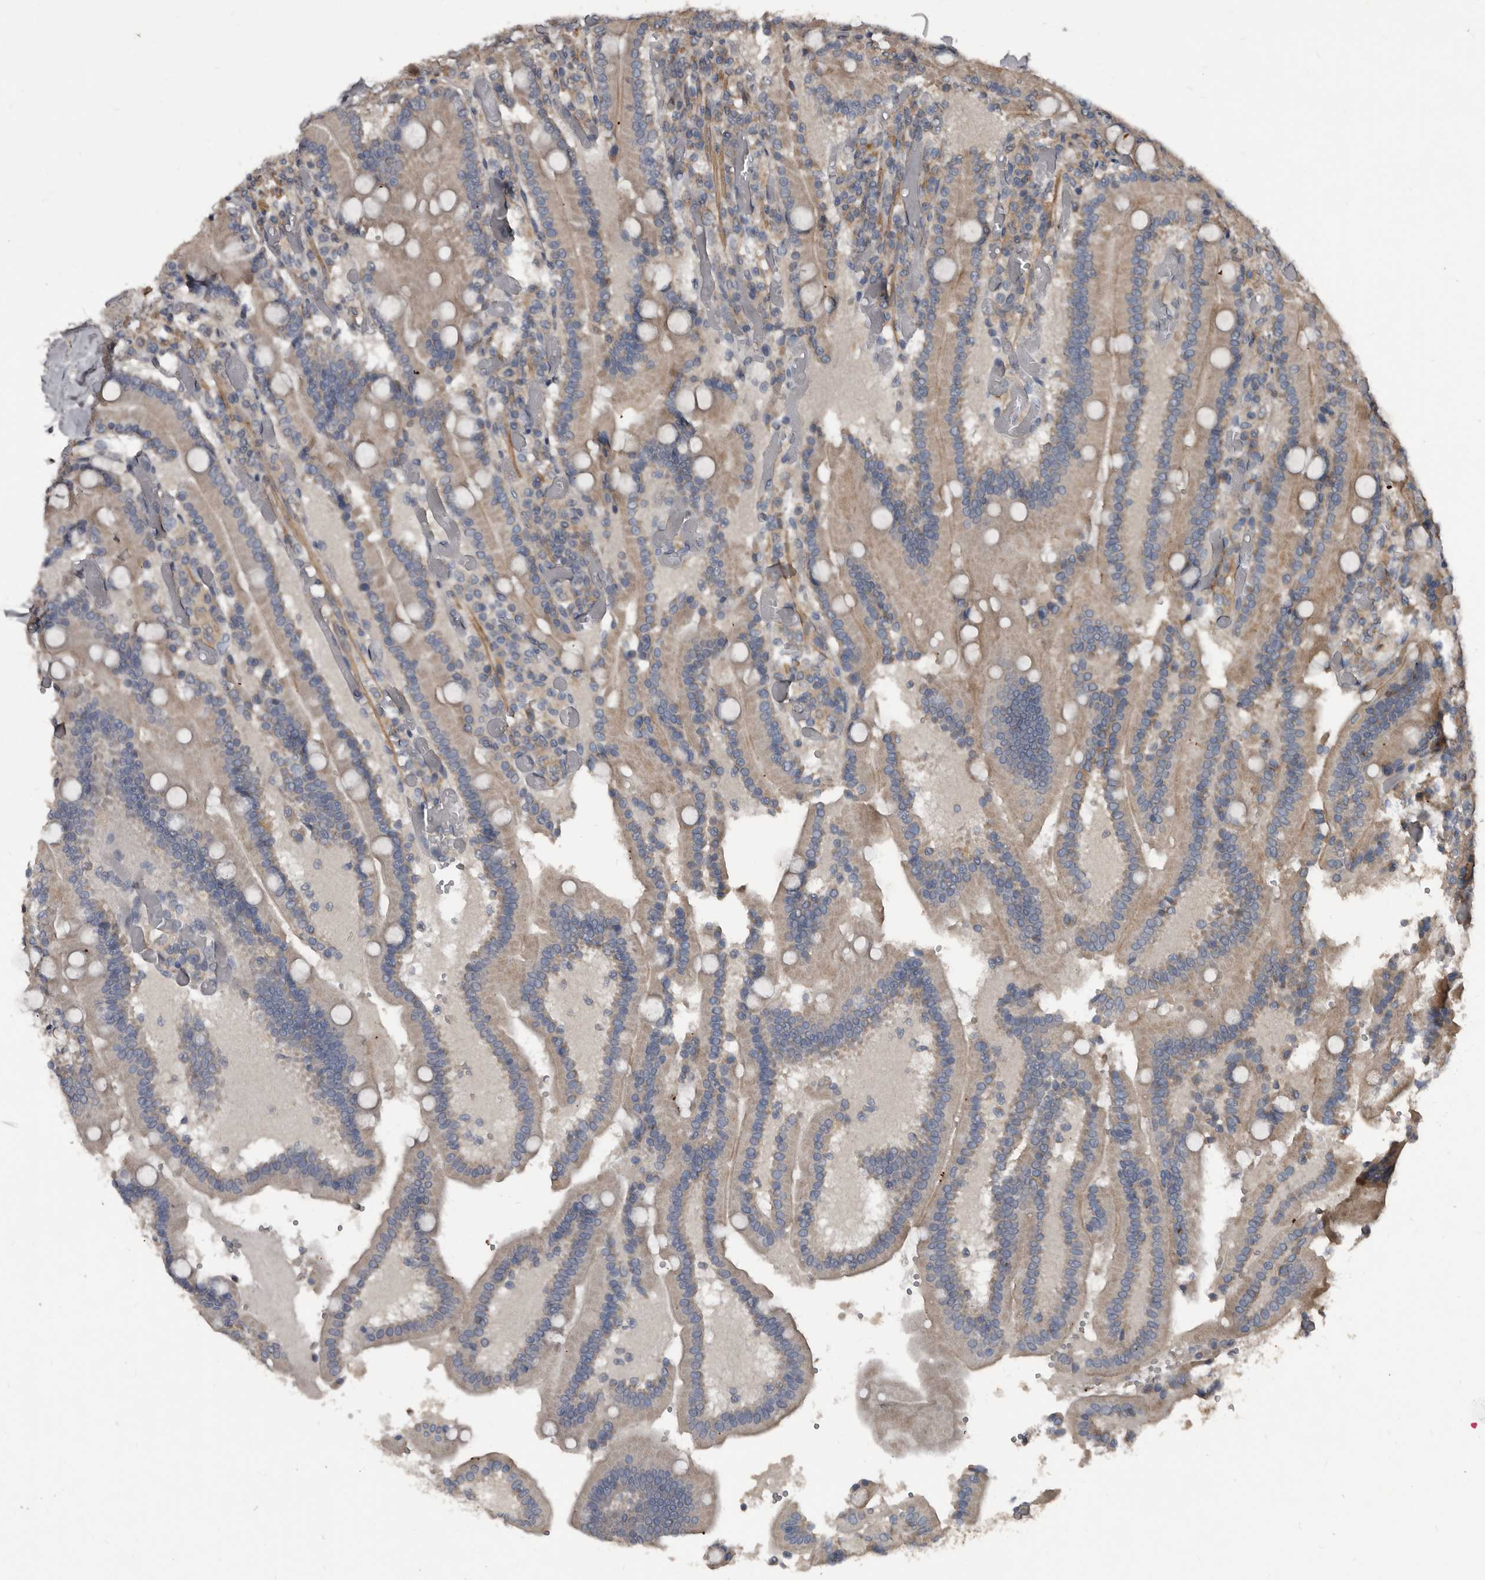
{"staining": {"intensity": "weak", "quantity": "25%-75%", "location": "cytoplasmic/membranous"}, "tissue": "duodenum", "cell_type": "Glandular cells", "image_type": "normal", "snomed": [{"axis": "morphology", "description": "Normal tissue, NOS"}, {"axis": "topography", "description": "Duodenum"}], "caption": "Duodenum stained with DAB immunohistochemistry (IHC) shows low levels of weak cytoplasmic/membranous positivity in approximately 25%-75% of glandular cells.", "gene": "GREB1", "patient": {"sex": "female", "age": 62}}